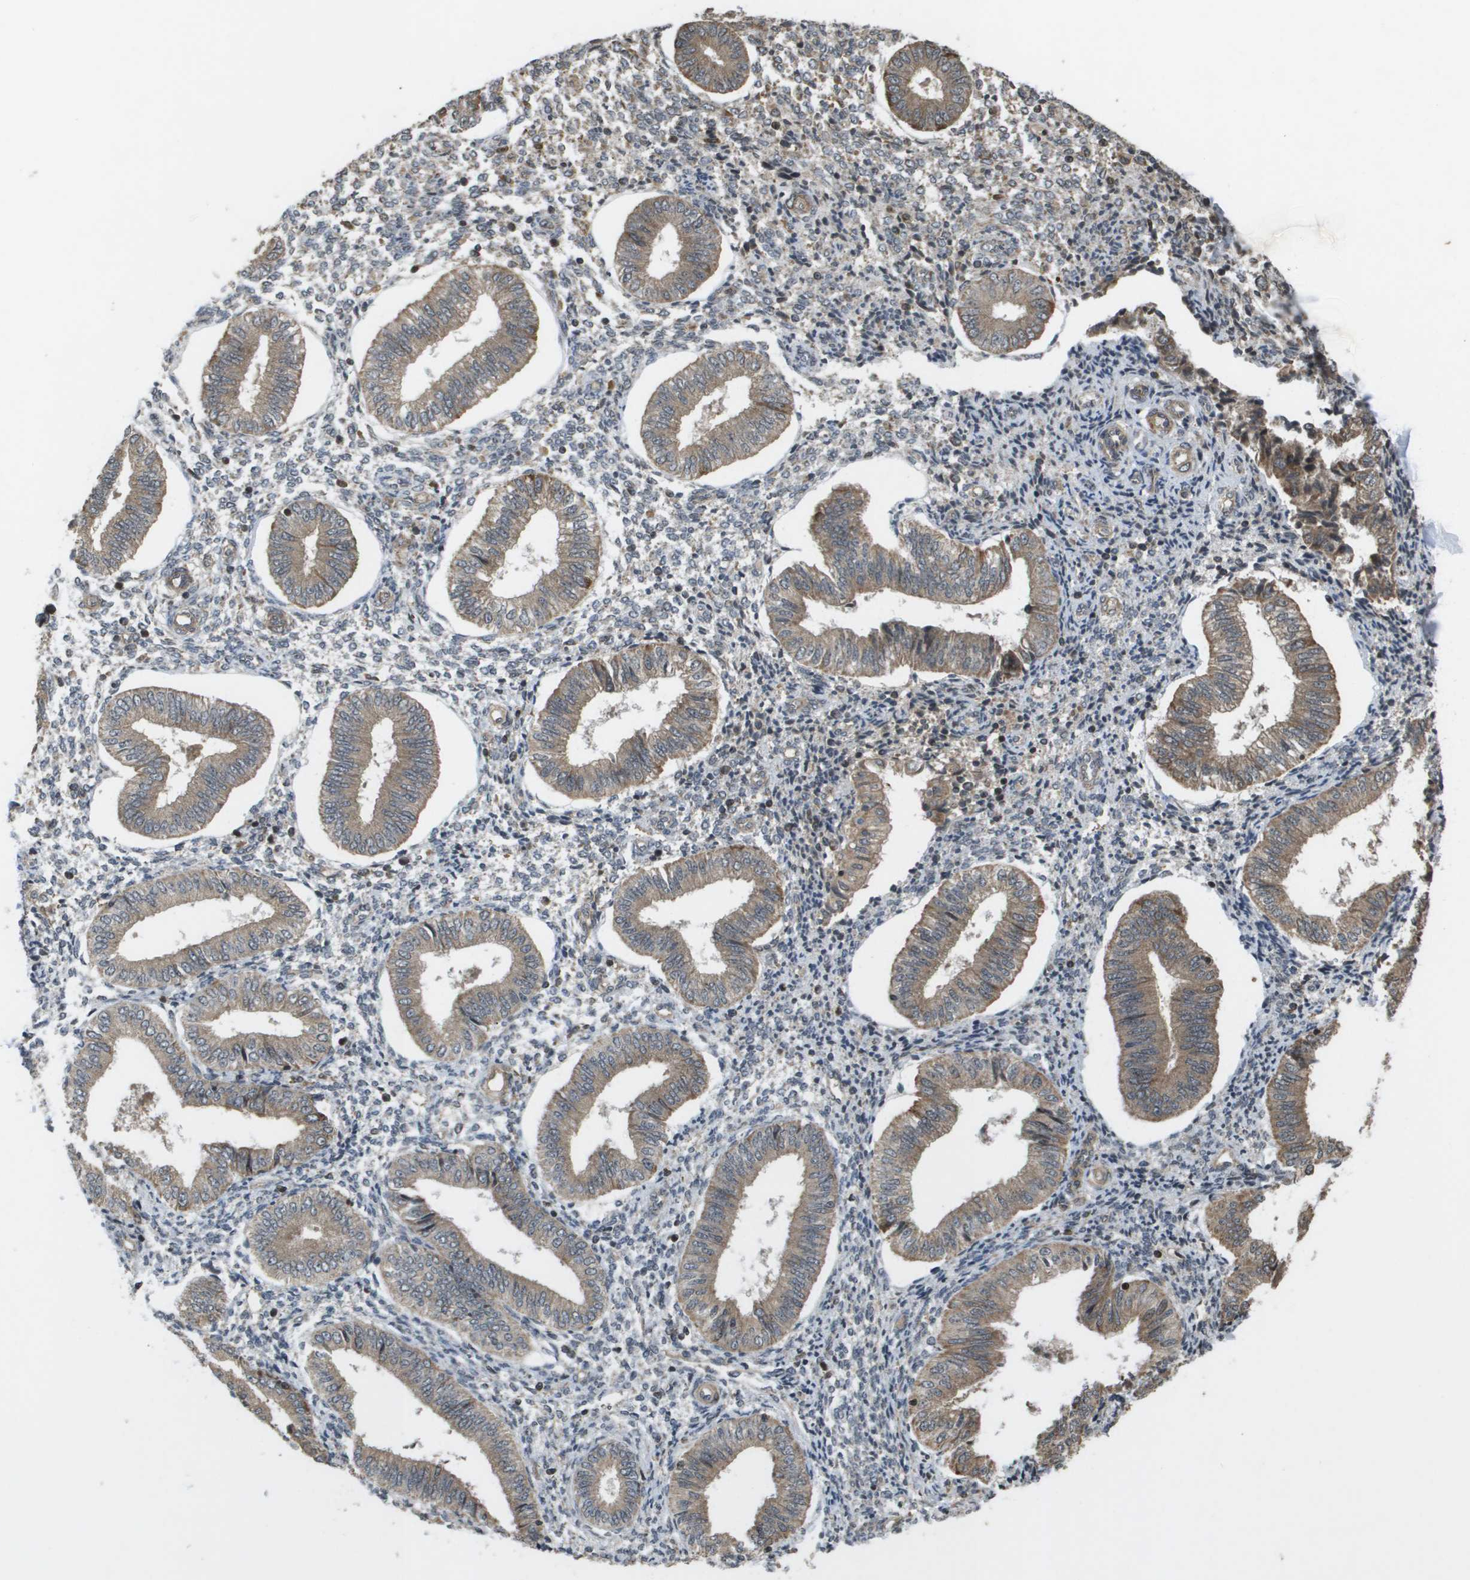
{"staining": {"intensity": "weak", "quantity": "25%-75%", "location": "cytoplasmic/membranous"}, "tissue": "endometrium", "cell_type": "Cells in endometrial stroma", "image_type": "normal", "snomed": [{"axis": "morphology", "description": "Normal tissue, NOS"}, {"axis": "topography", "description": "Endometrium"}], "caption": "A brown stain highlights weak cytoplasmic/membranous staining of a protein in cells in endometrial stroma of unremarkable endometrium. The protein is stained brown, and the nuclei are stained in blue (DAB IHC with brightfield microscopy, high magnification).", "gene": "KIF11", "patient": {"sex": "female", "age": 50}}